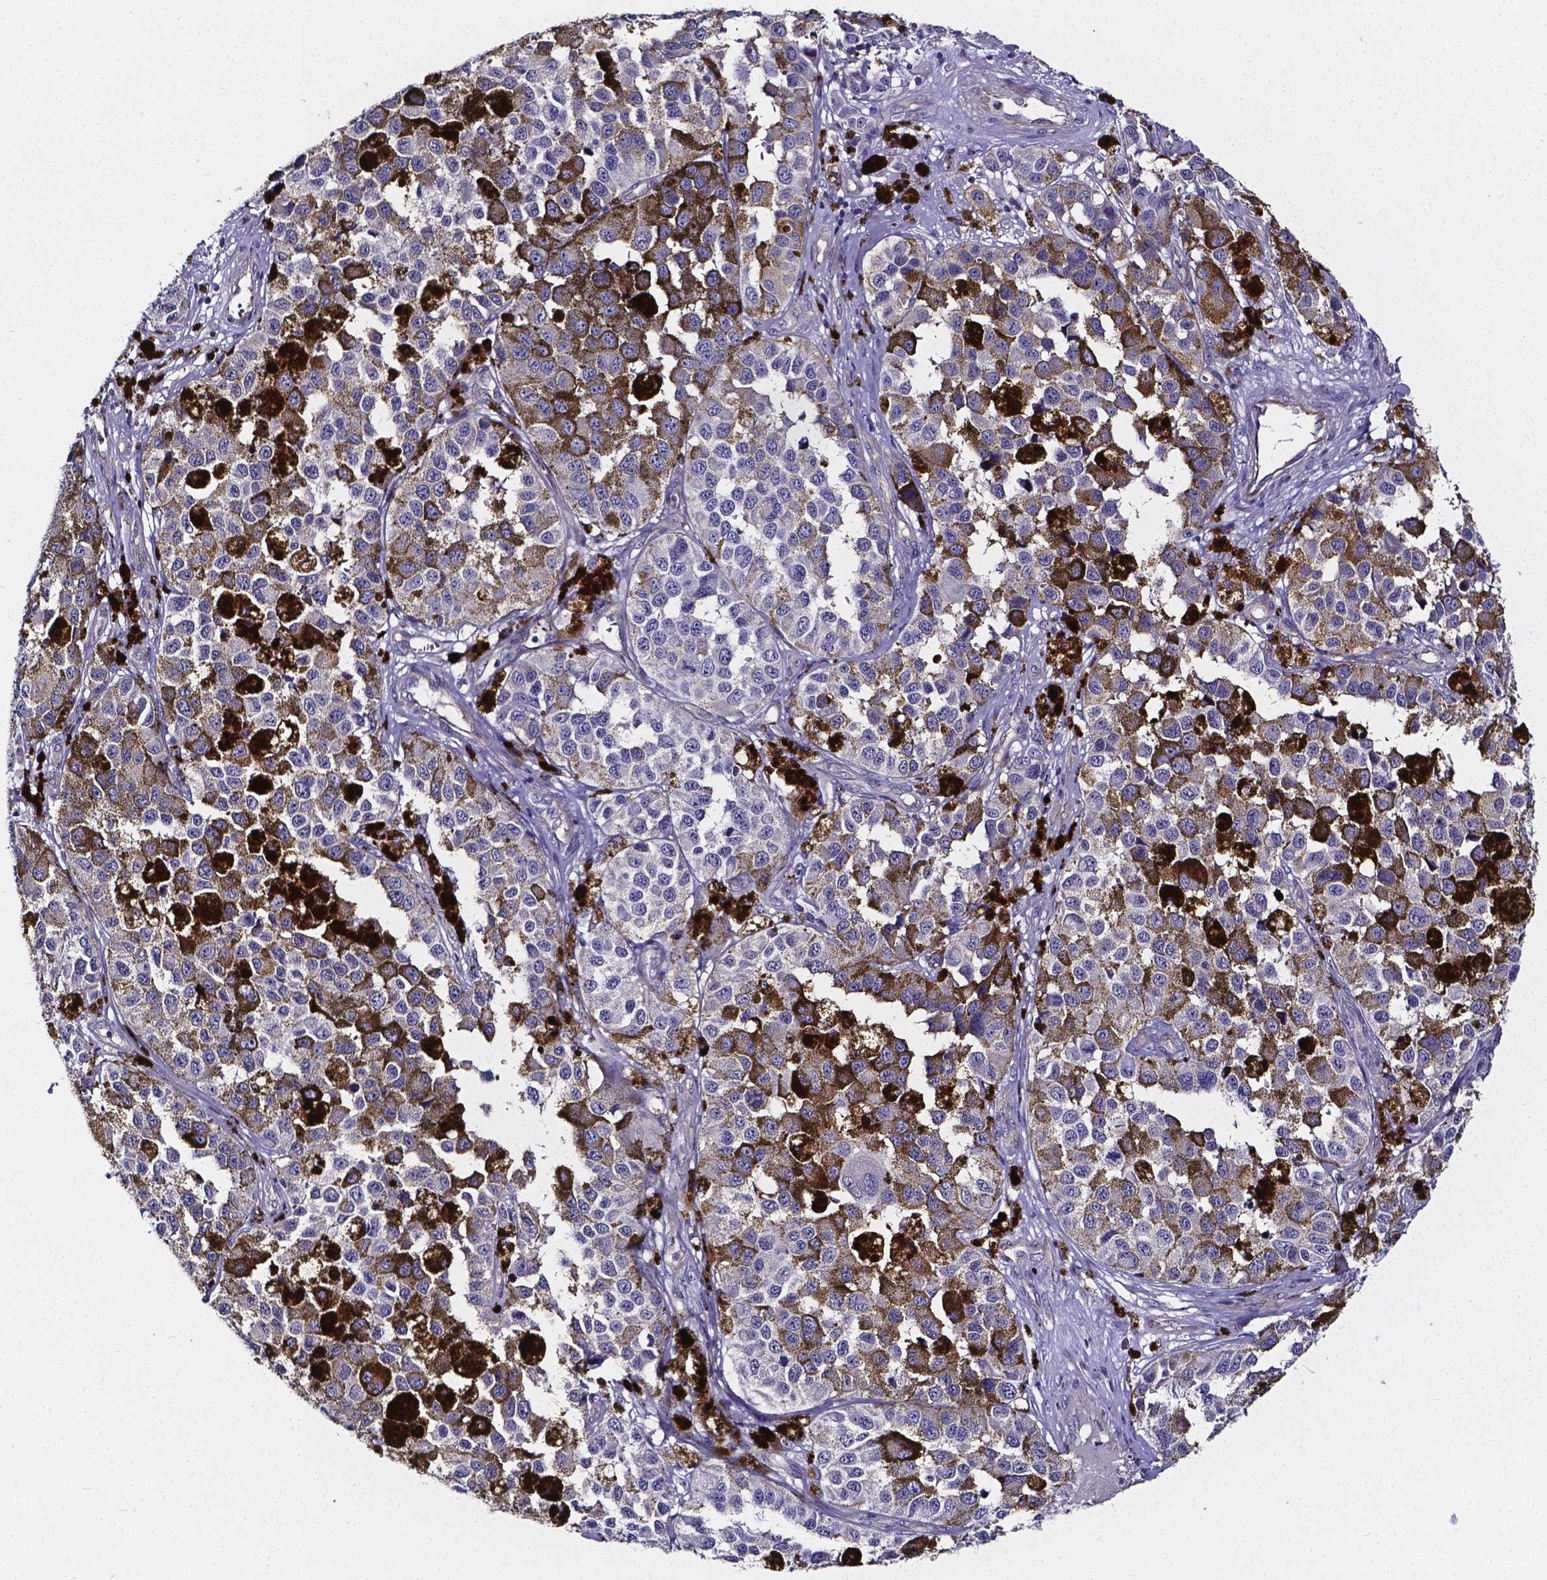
{"staining": {"intensity": "negative", "quantity": "none", "location": "none"}, "tissue": "melanoma", "cell_type": "Tumor cells", "image_type": "cancer", "snomed": [{"axis": "morphology", "description": "Malignant melanoma, NOS"}, {"axis": "topography", "description": "Skin"}], "caption": "High power microscopy histopathology image of an IHC micrograph of malignant melanoma, revealing no significant expression in tumor cells.", "gene": "CACNG8", "patient": {"sex": "female", "age": 58}}